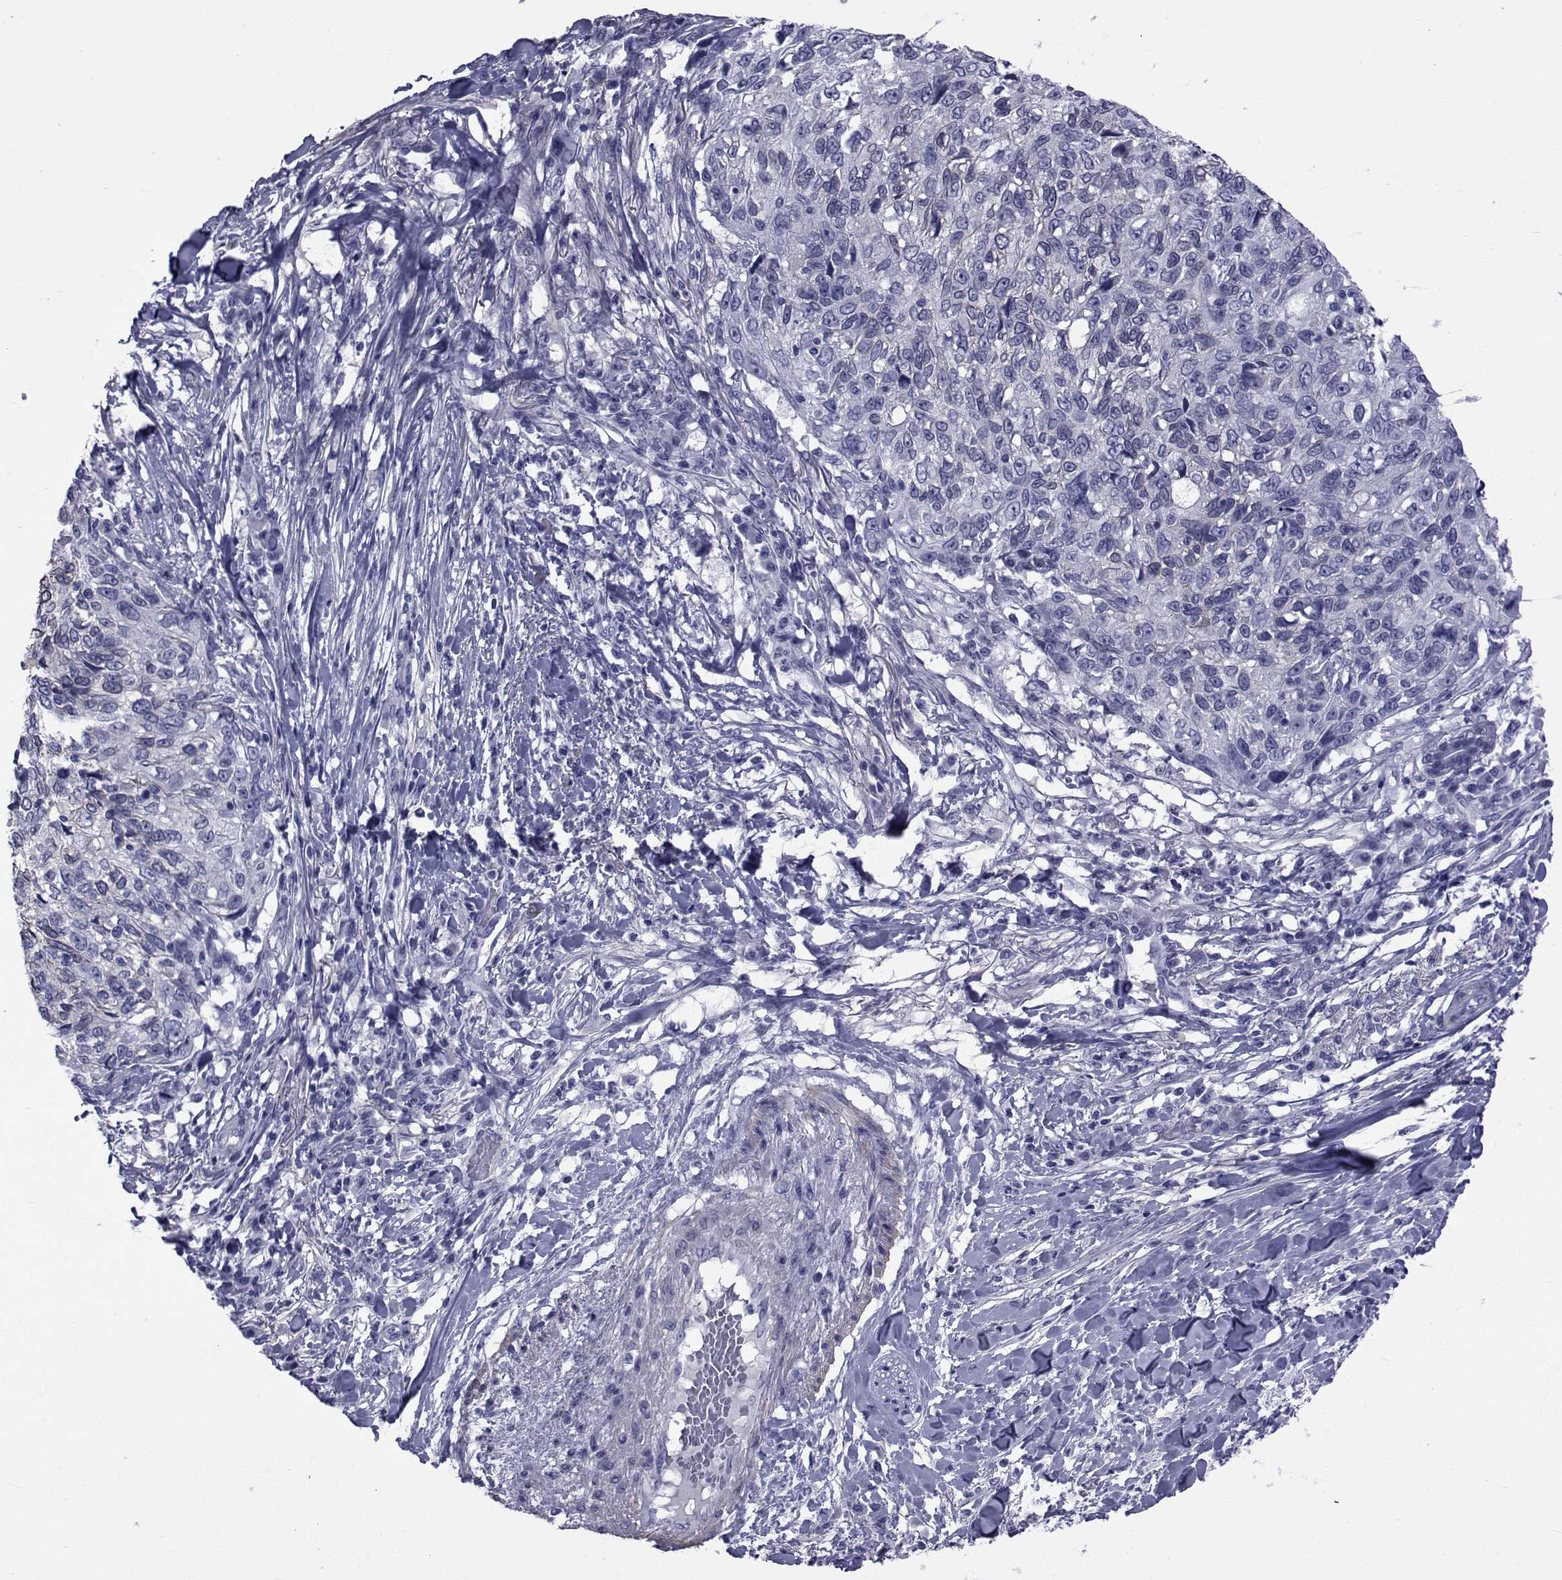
{"staining": {"intensity": "negative", "quantity": "none", "location": "none"}, "tissue": "skin cancer", "cell_type": "Tumor cells", "image_type": "cancer", "snomed": [{"axis": "morphology", "description": "Squamous cell carcinoma, NOS"}, {"axis": "topography", "description": "Skin"}], "caption": "Immunohistochemical staining of human skin cancer (squamous cell carcinoma) demonstrates no significant expression in tumor cells.", "gene": "GKAP1", "patient": {"sex": "male", "age": 92}}